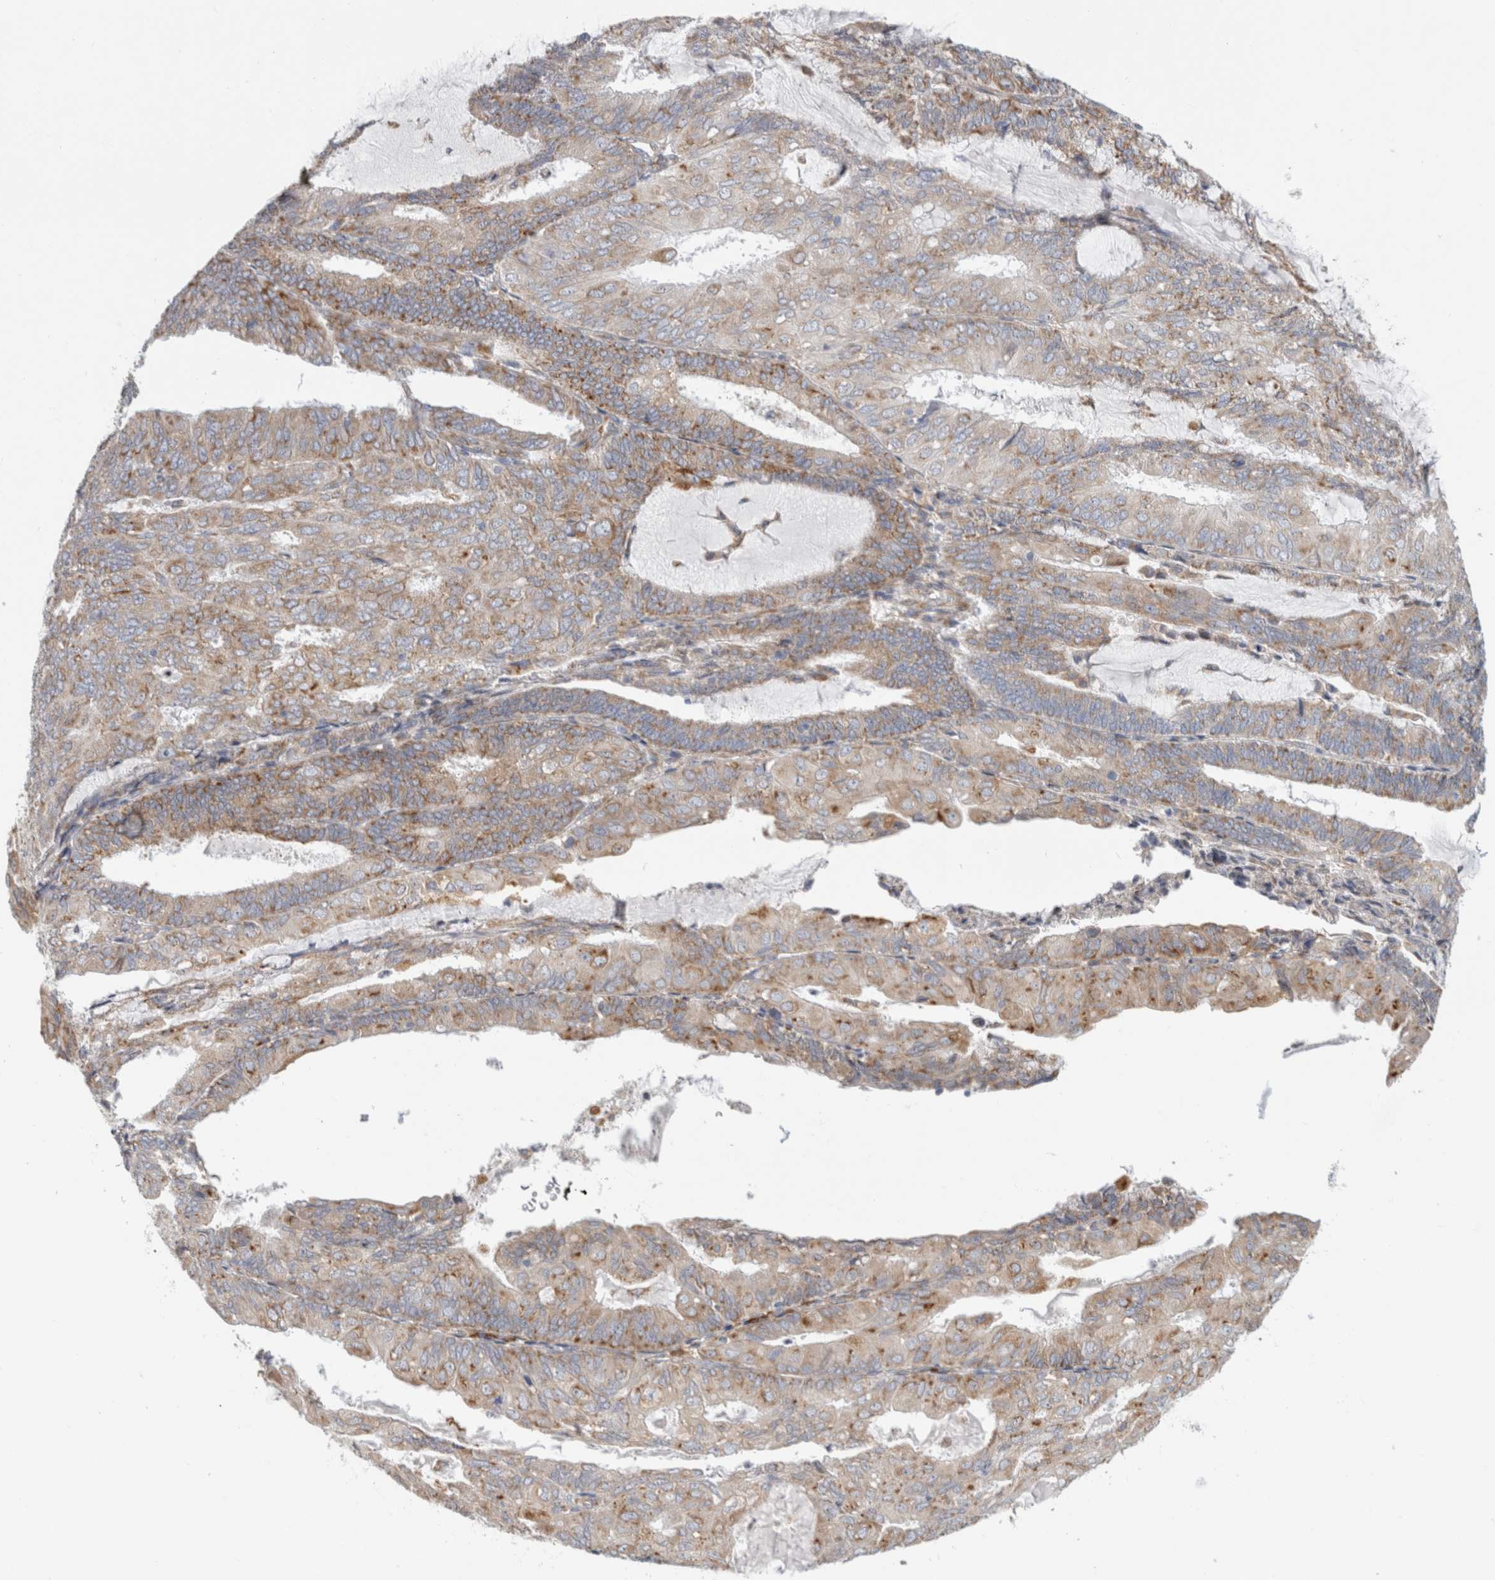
{"staining": {"intensity": "moderate", "quantity": ">75%", "location": "cytoplasmic/membranous"}, "tissue": "endometrial cancer", "cell_type": "Tumor cells", "image_type": "cancer", "snomed": [{"axis": "morphology", "description": "Adenocarcinoma, NOS"}, {"axis": "topography", "description": "Endometrium"}], "caption": "Immunohistochemical staining of human adenocarcinoma (endometrial) reveals medium levels of moderate cytoplasmic/membranous protein expression in approximately >75% of tumor cells.", "gene": "RPN2", "patient": {"sex": "female", "age": 81}}